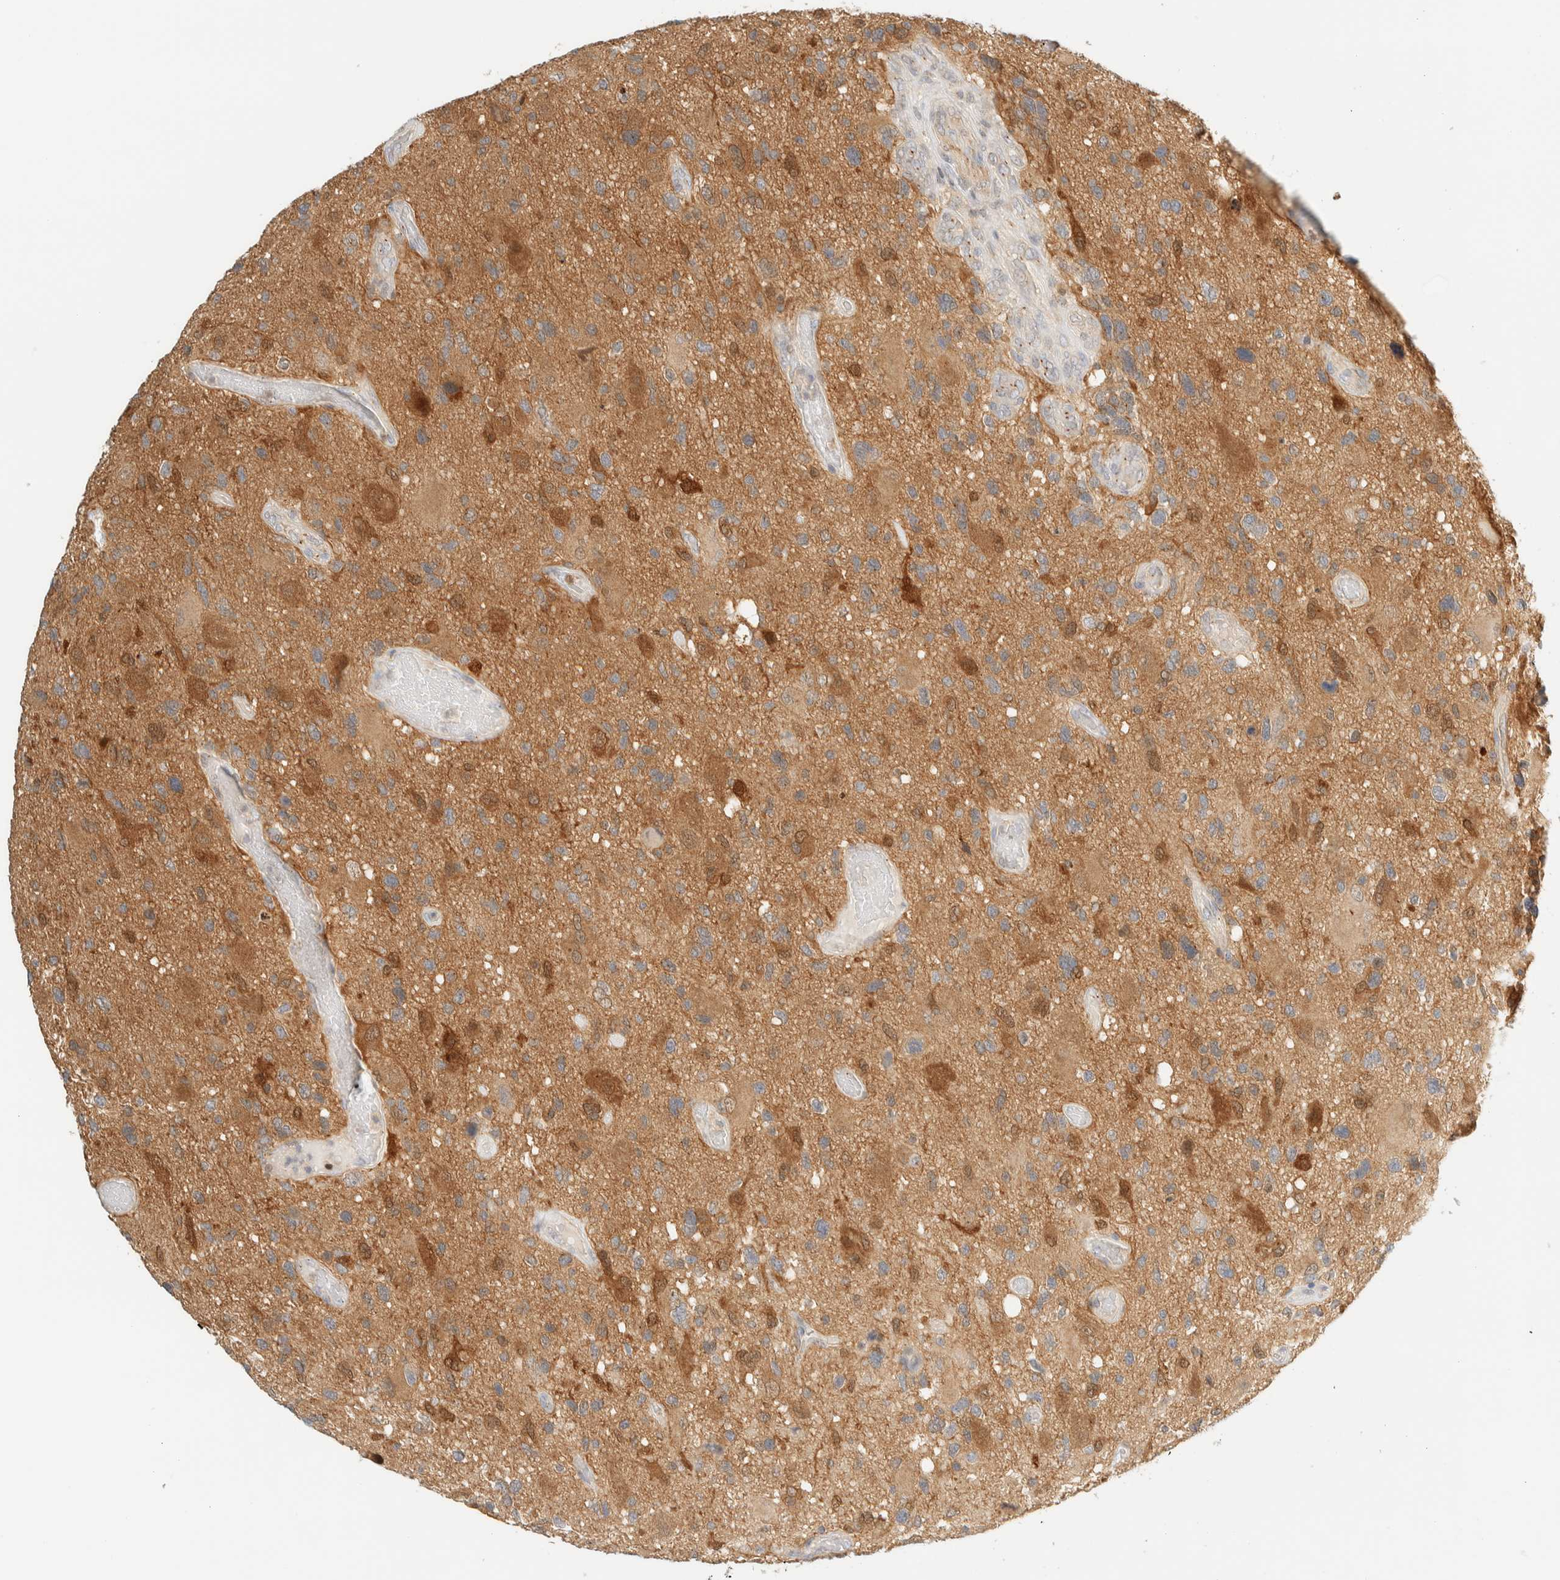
{"staining": {"intensity": "moderate", "quantity": ">75%", "location": "cytoplasmic/membranous"}, "tissue": "glioma", "cell_type": "Tumor cells", "image_type": "cancer", "snomed": [{"axis": "morphology", "description": "Glioma, malignant, High grade"}, {"axis": "topography", "description": "Brain"}], "caption": "Glioma stained with a brown dye demonstrates moderate cytoplasmic/membranous positive staining in about >75% of tumor cells.", "gene": "PCYT2", "patient": {"sex": "male", "age": 33}}